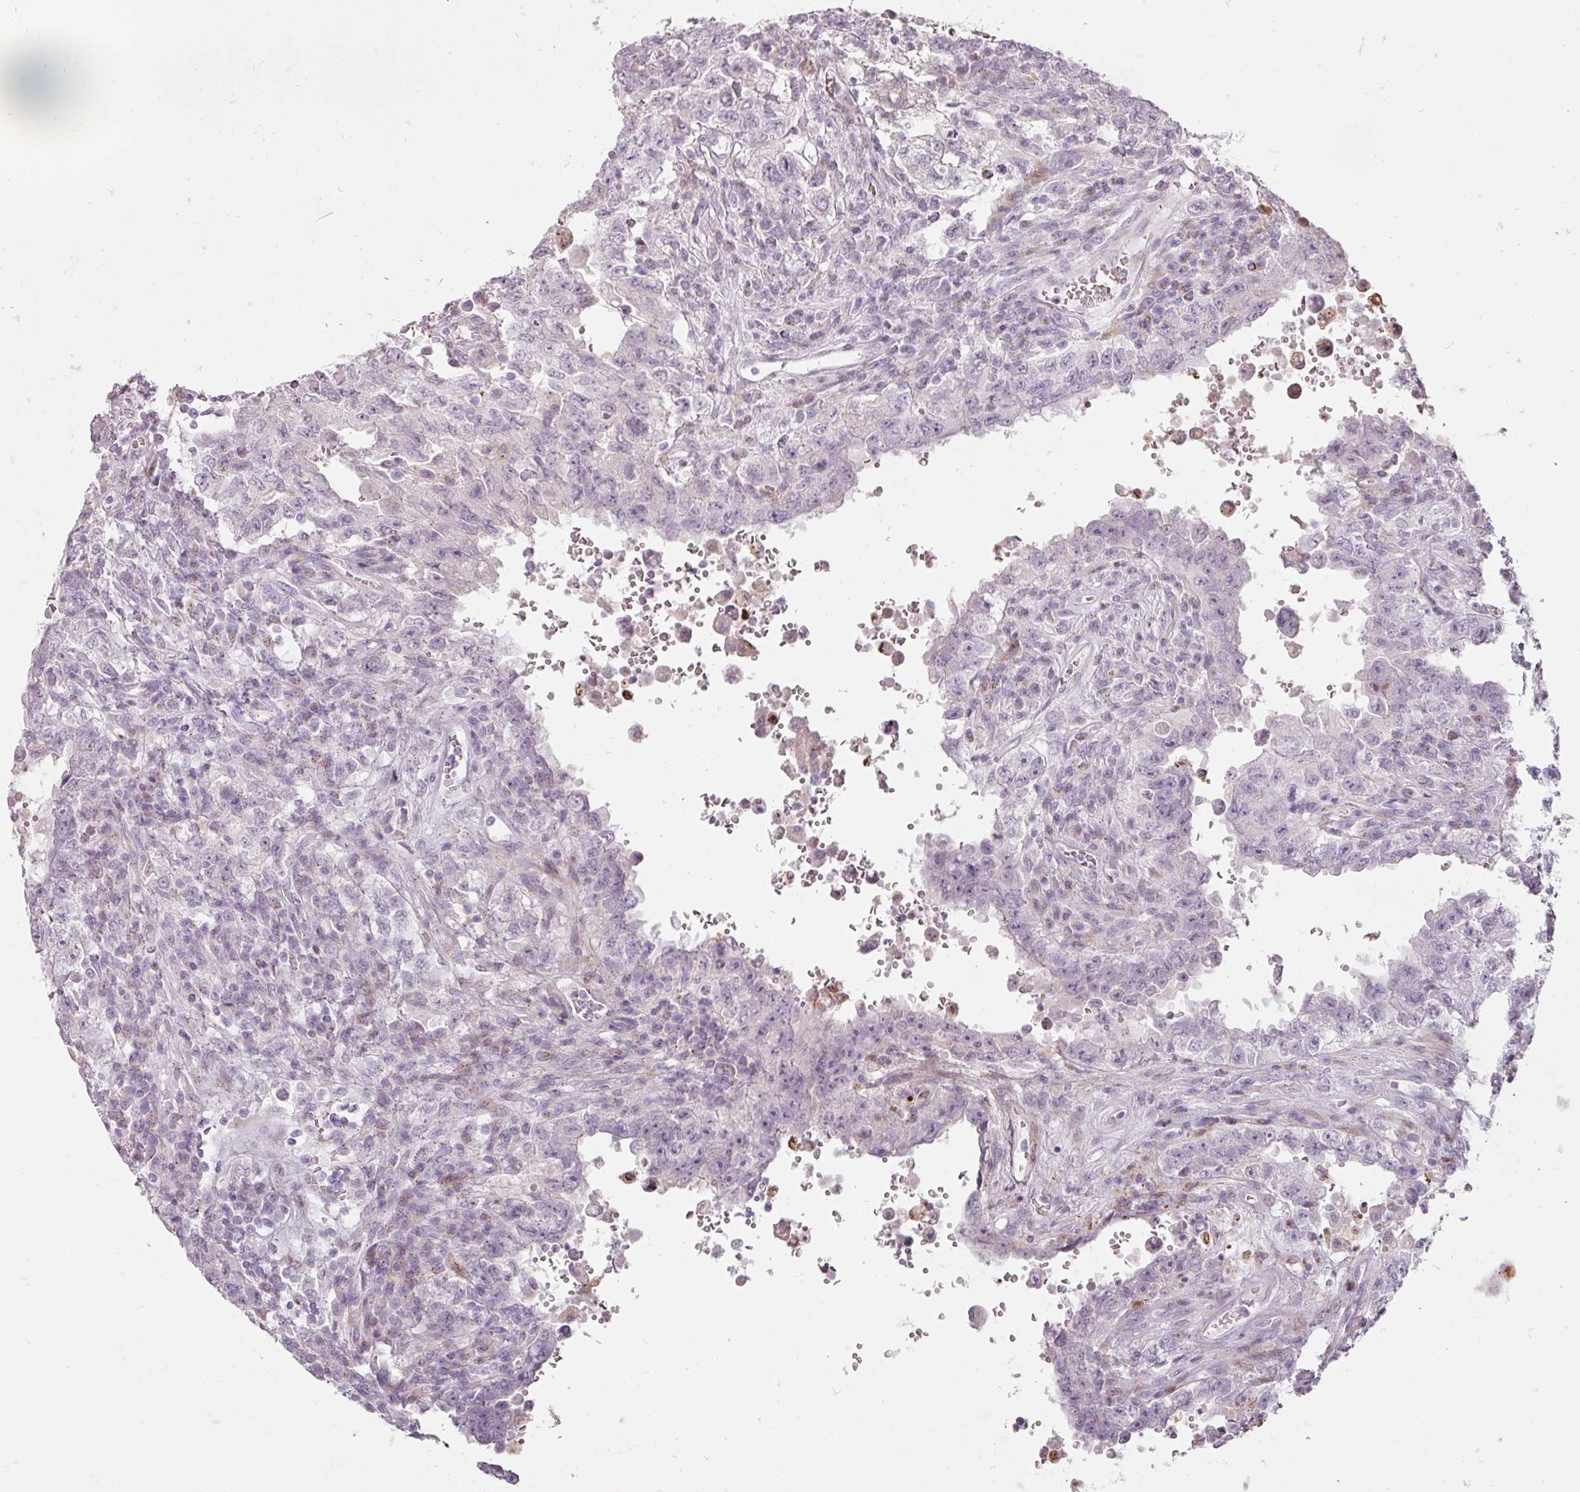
{"staining": {"intensity": "negative", "quantity": "none", "location": "none"}, "tissue": "testis cancer", "cell_type": "Tumor cells", "image_type": "cancer", "snomed": [{"axis": "morphology", "description": "Carcinoma, Embryonal, NOS"}, {"axis": "topography", "description": "Testis"}], "caption": "Photomicrograph shows no significant protein staining in tumor cells of testis cancer (embryonal carcinoma).", "gene": "BIK", "patient": {"sex": "male", "age": 26}}